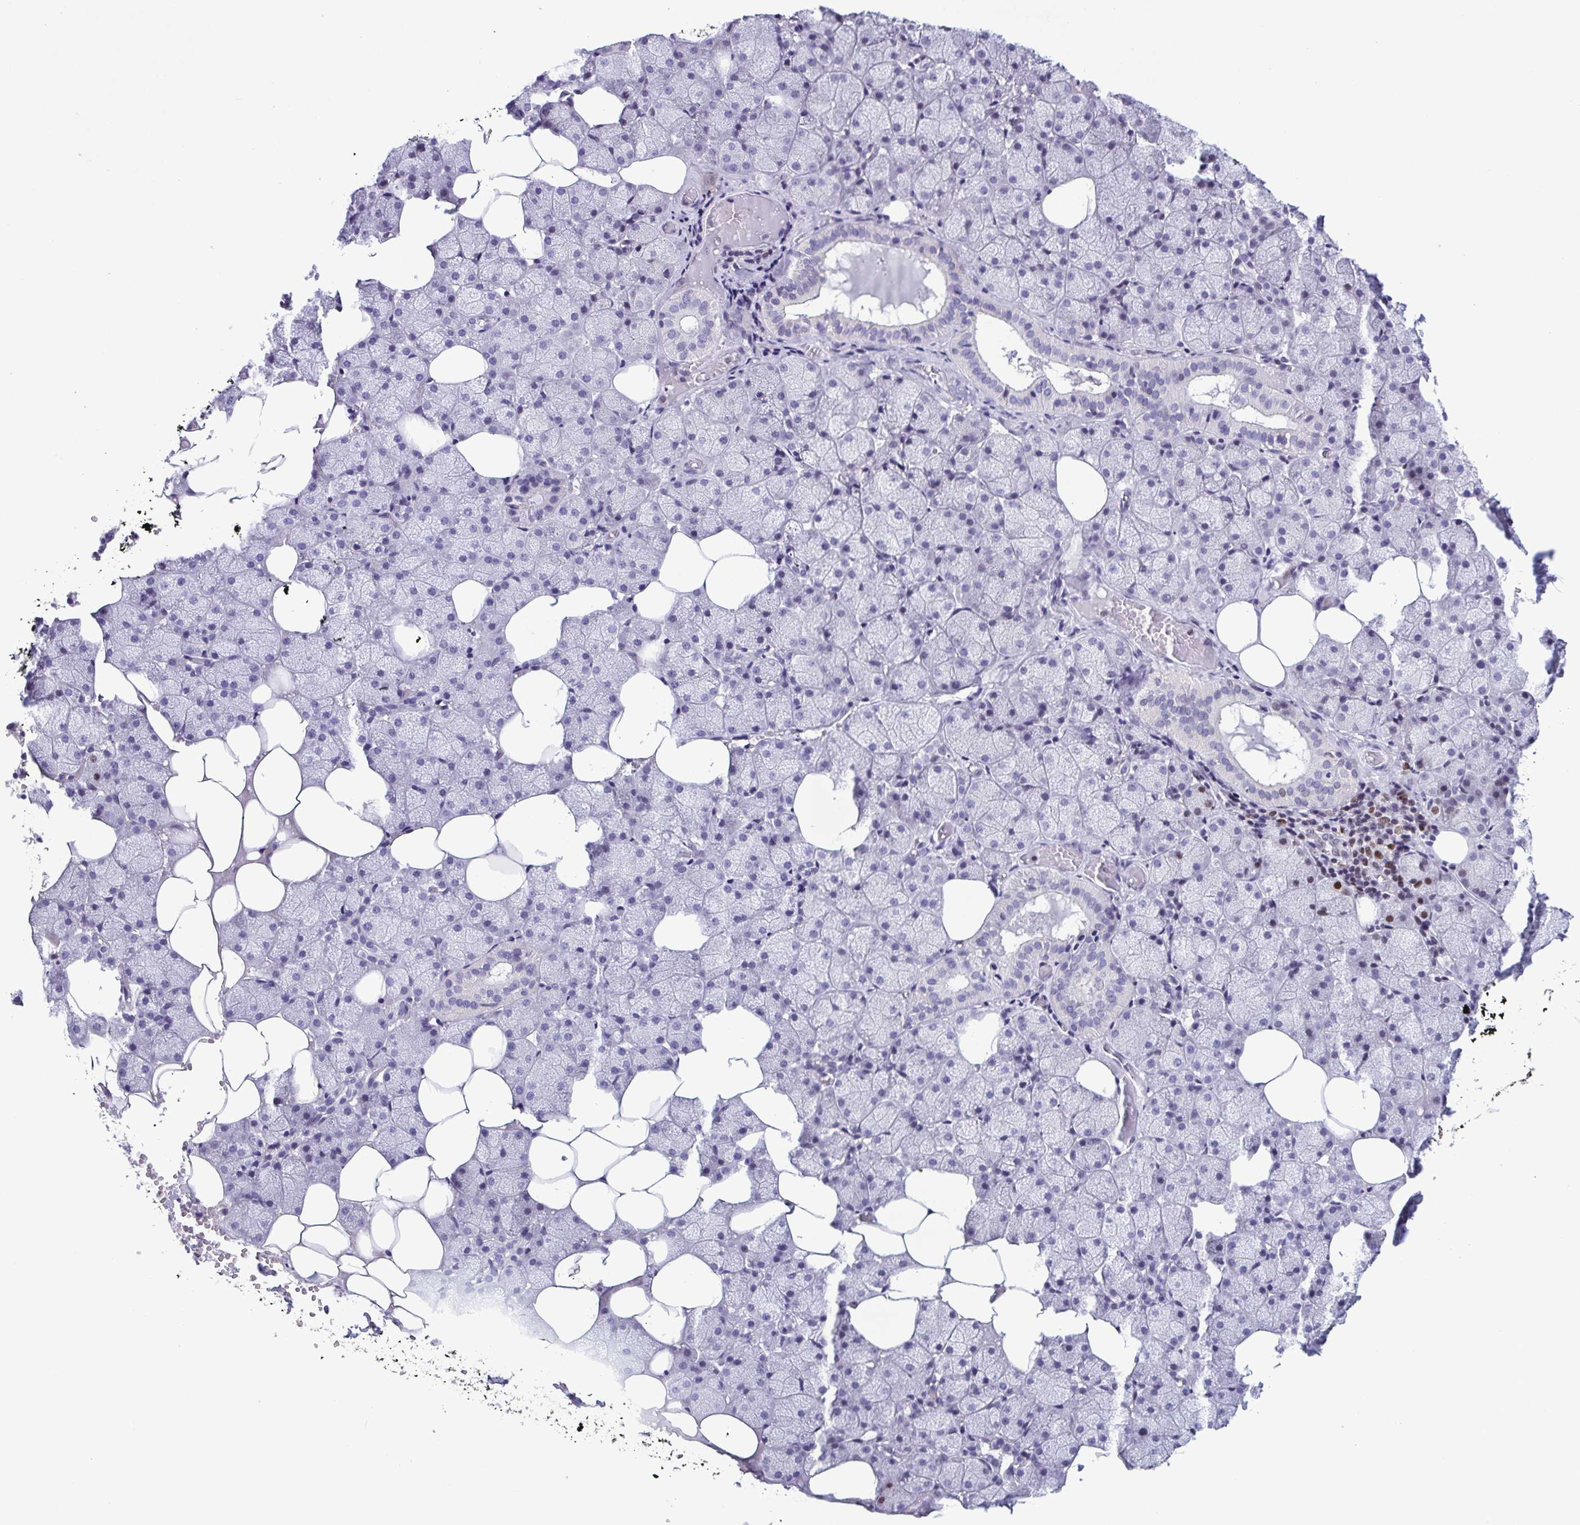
{"staining": {"intensity": "negative", "quantity": "none", "location": "none"}, "tissue": "salivary gland", "cell_type": "Glandular cells", "image_type": "normal", "snomed": [{"axis": "morphology", "description": "Normal tissue, NOS"}, {"axis": "topography", "description": "Salivary gland"}], "caption": "Immunohistochemical staining of normal human salivary gland demonstrates no significant staining in glandular cells.", "gene": "IRF1", "patient": {"sex": "male", "age": 38}}